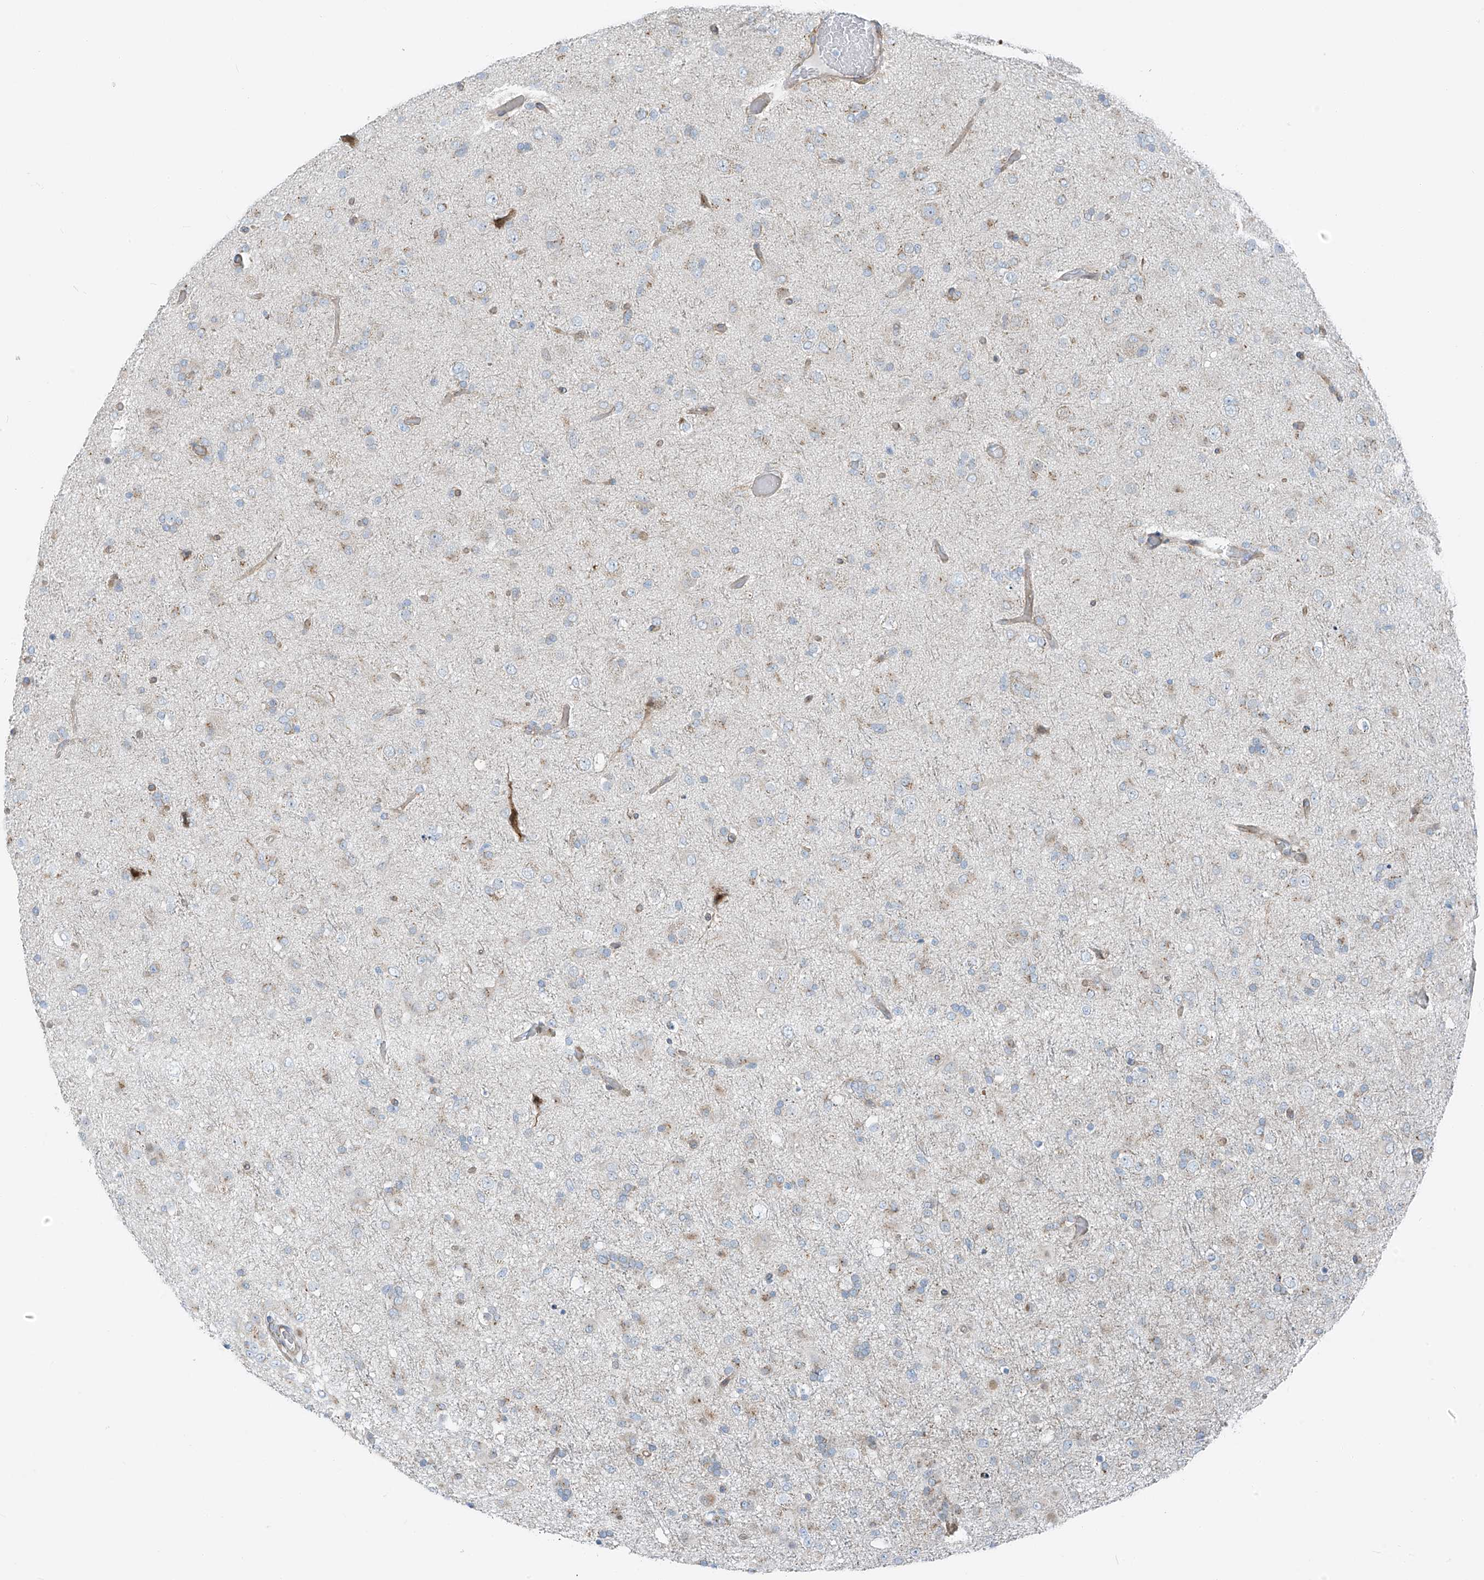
{"staining": {"intensity": "weak", "quantity": "<25%", "location": "cytoplasmic/membranous"}, "tissue": "glioma", "cell_type": "Tumor cells", "image_type": "cancer", "snomed": [{"axis": "morphology", "description": "Glioma, malignant, Low grade"}, {"axis": "topography", "description": "Brain"}], "caption": "DAB (3,3'-diaminobenzidine) immunohistochemical staining of glioma exhibits no significant positivity in tumor cells.", "gene": "HIC2", "patient": {"sex": "male", "age": 65}}